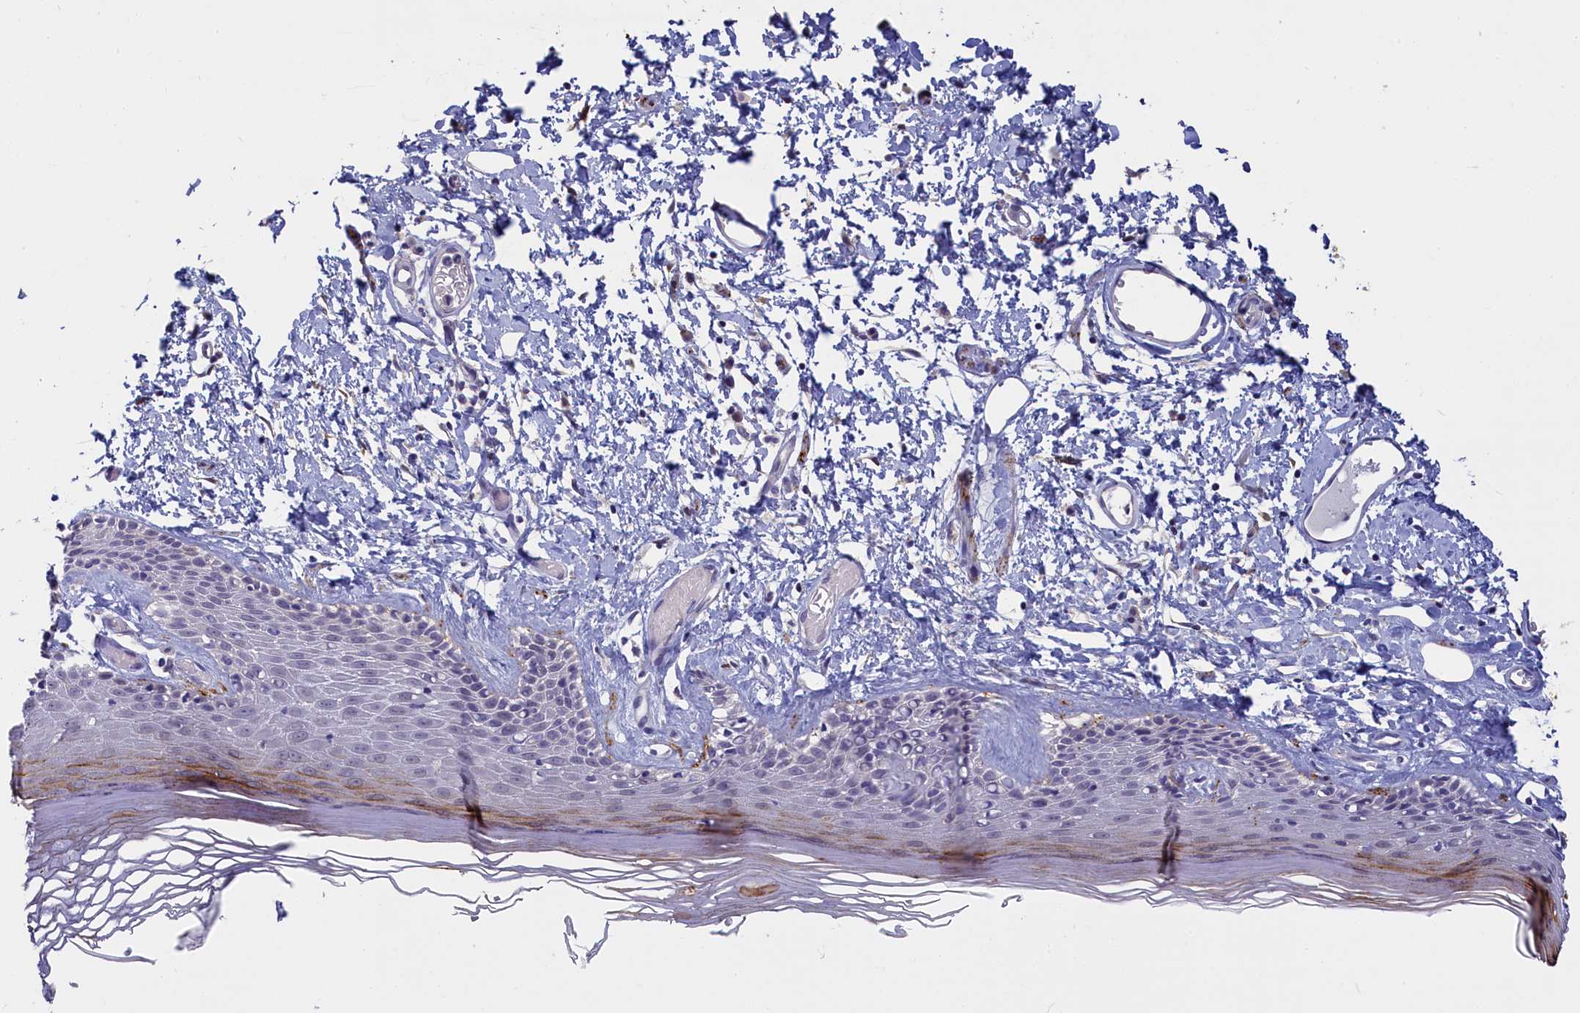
{"staining": {"intensity": "strong", "quantity": "<25%", "location": "cytoplasmic/membranous"}, "tissue": "skin", "cell_type": "Epidermal cells", "image_type": "normal", "snomed": [{"axis": "morphology", "description": "Normal tissue, NOS"}, {"axis": "topography", "description": "Adipose tissue"}, {"axis": "topography", "description": "Vascular tissue"}, {"axis": "topography", "description": "Vulva"}, {"axis": "topography", "description": "Peripheral nerve tissue"}], "caption": "High-magnification brightfield microscopy of unremarkable skin stained with DAB (3,3'-diaminobenzidine) (brown) and counterstained with hematoxylin (blue). epidermal cells exhibit strong cytoplasmic/membranous expression is seen in about<25% of cells. (IHC, brightfield microscopy, high magnification).", "gene": "UCHL3", "patient": {"sex": "female", "age": 86}}